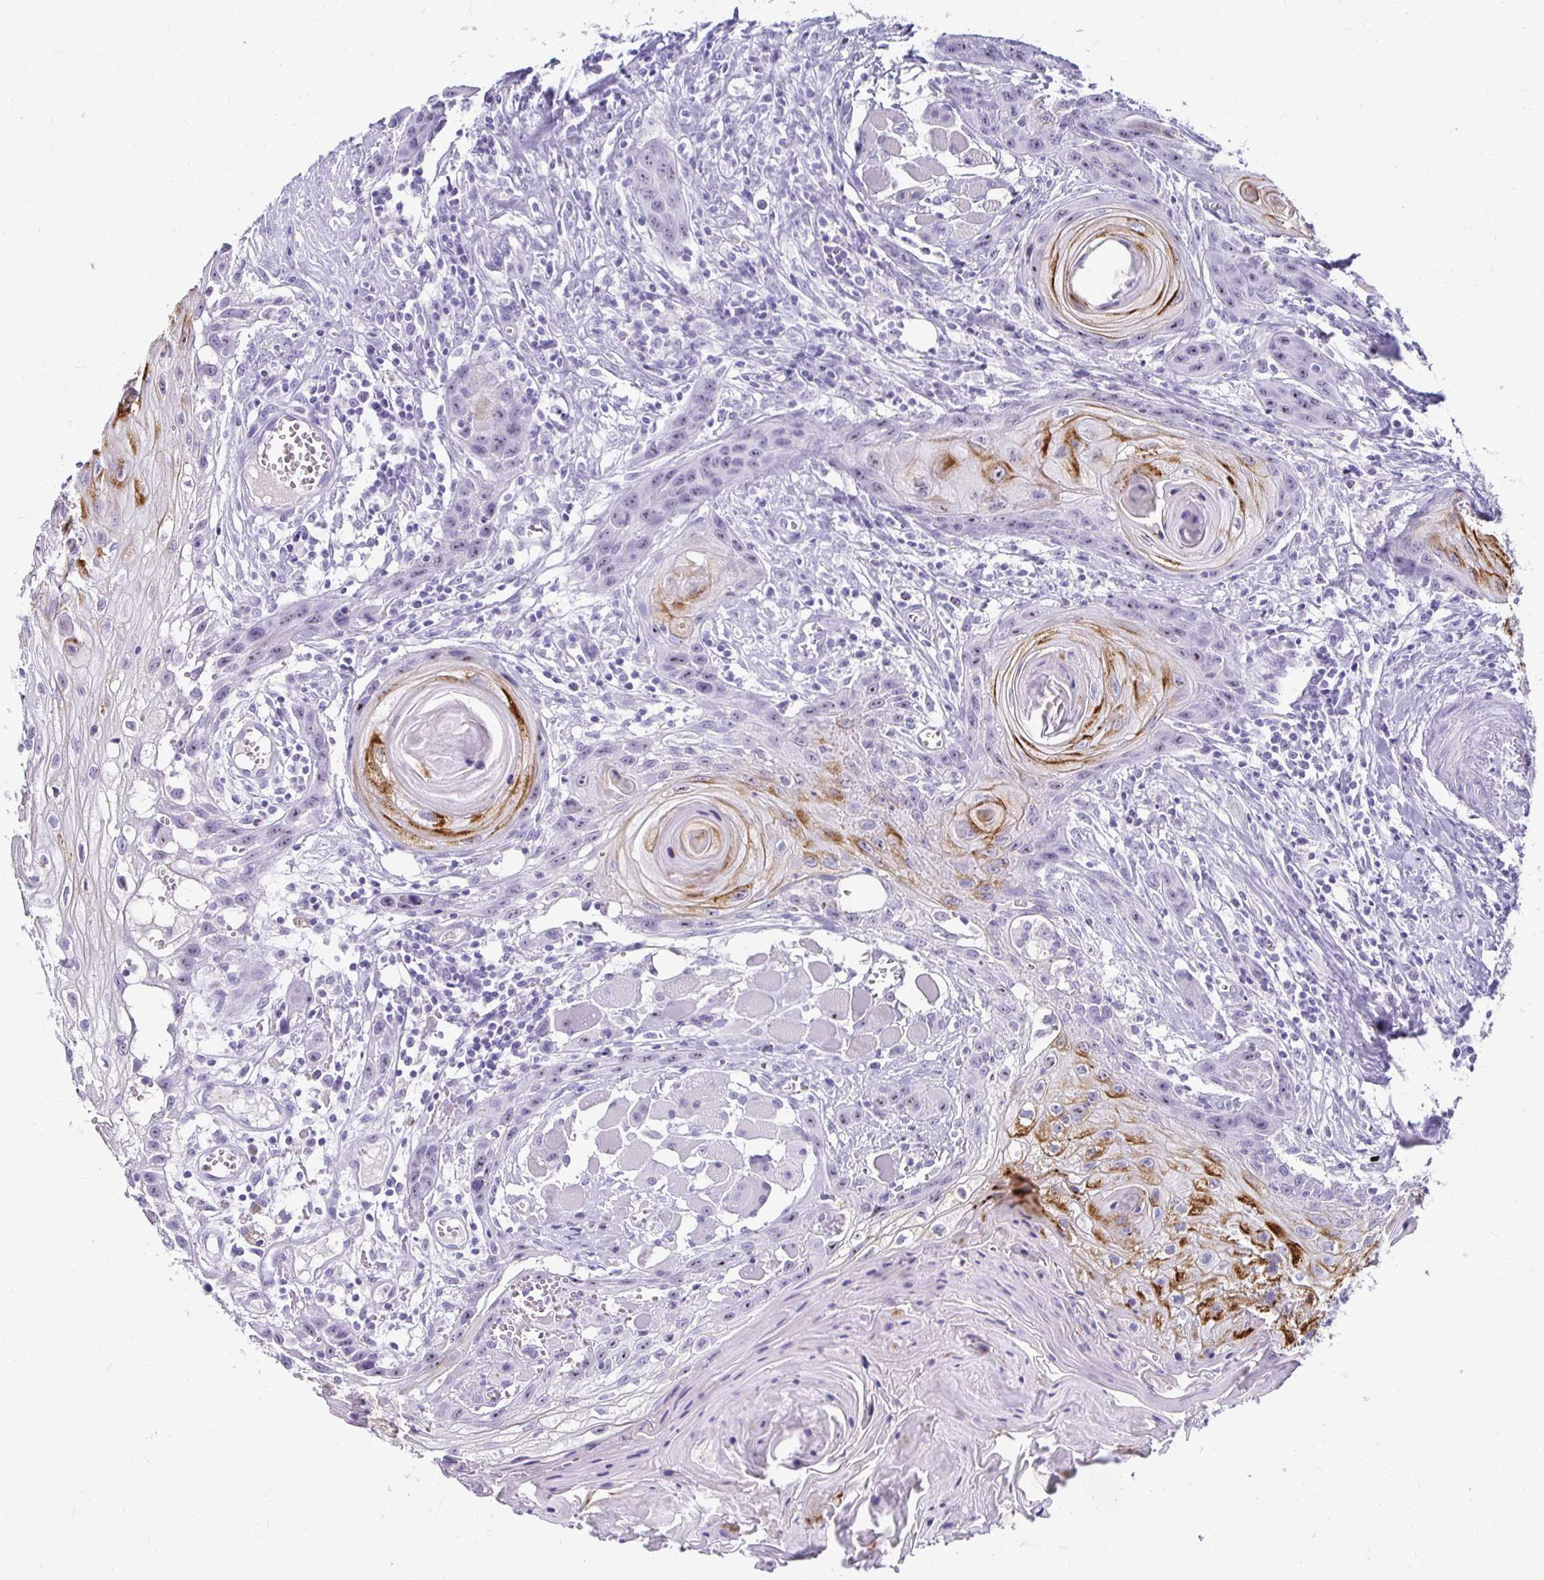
{"staining": {"intensity": "moderate", "quantity": "<25%", "location": "cytoplasmic/membranous"}, "tissue": "head and neck cancer", "cell_type": "Tumor cells", "image_type": "cancer", "snomed": [{"axis": "morphology", "description": "Squamous cell carcinoma, NOS"}, {"axis": "topography", "description": "Oral tissue"}, {"axis": "topography", "description": "Head-Neck"}], "caption": "Head and neck cancer (squamous cell carcinoma) tissue displays moderate cytoplasmic/membranous expression in about <25% of tumor cells", "gene": "CST6", "patient": {"sex": "male", "age": 58}}